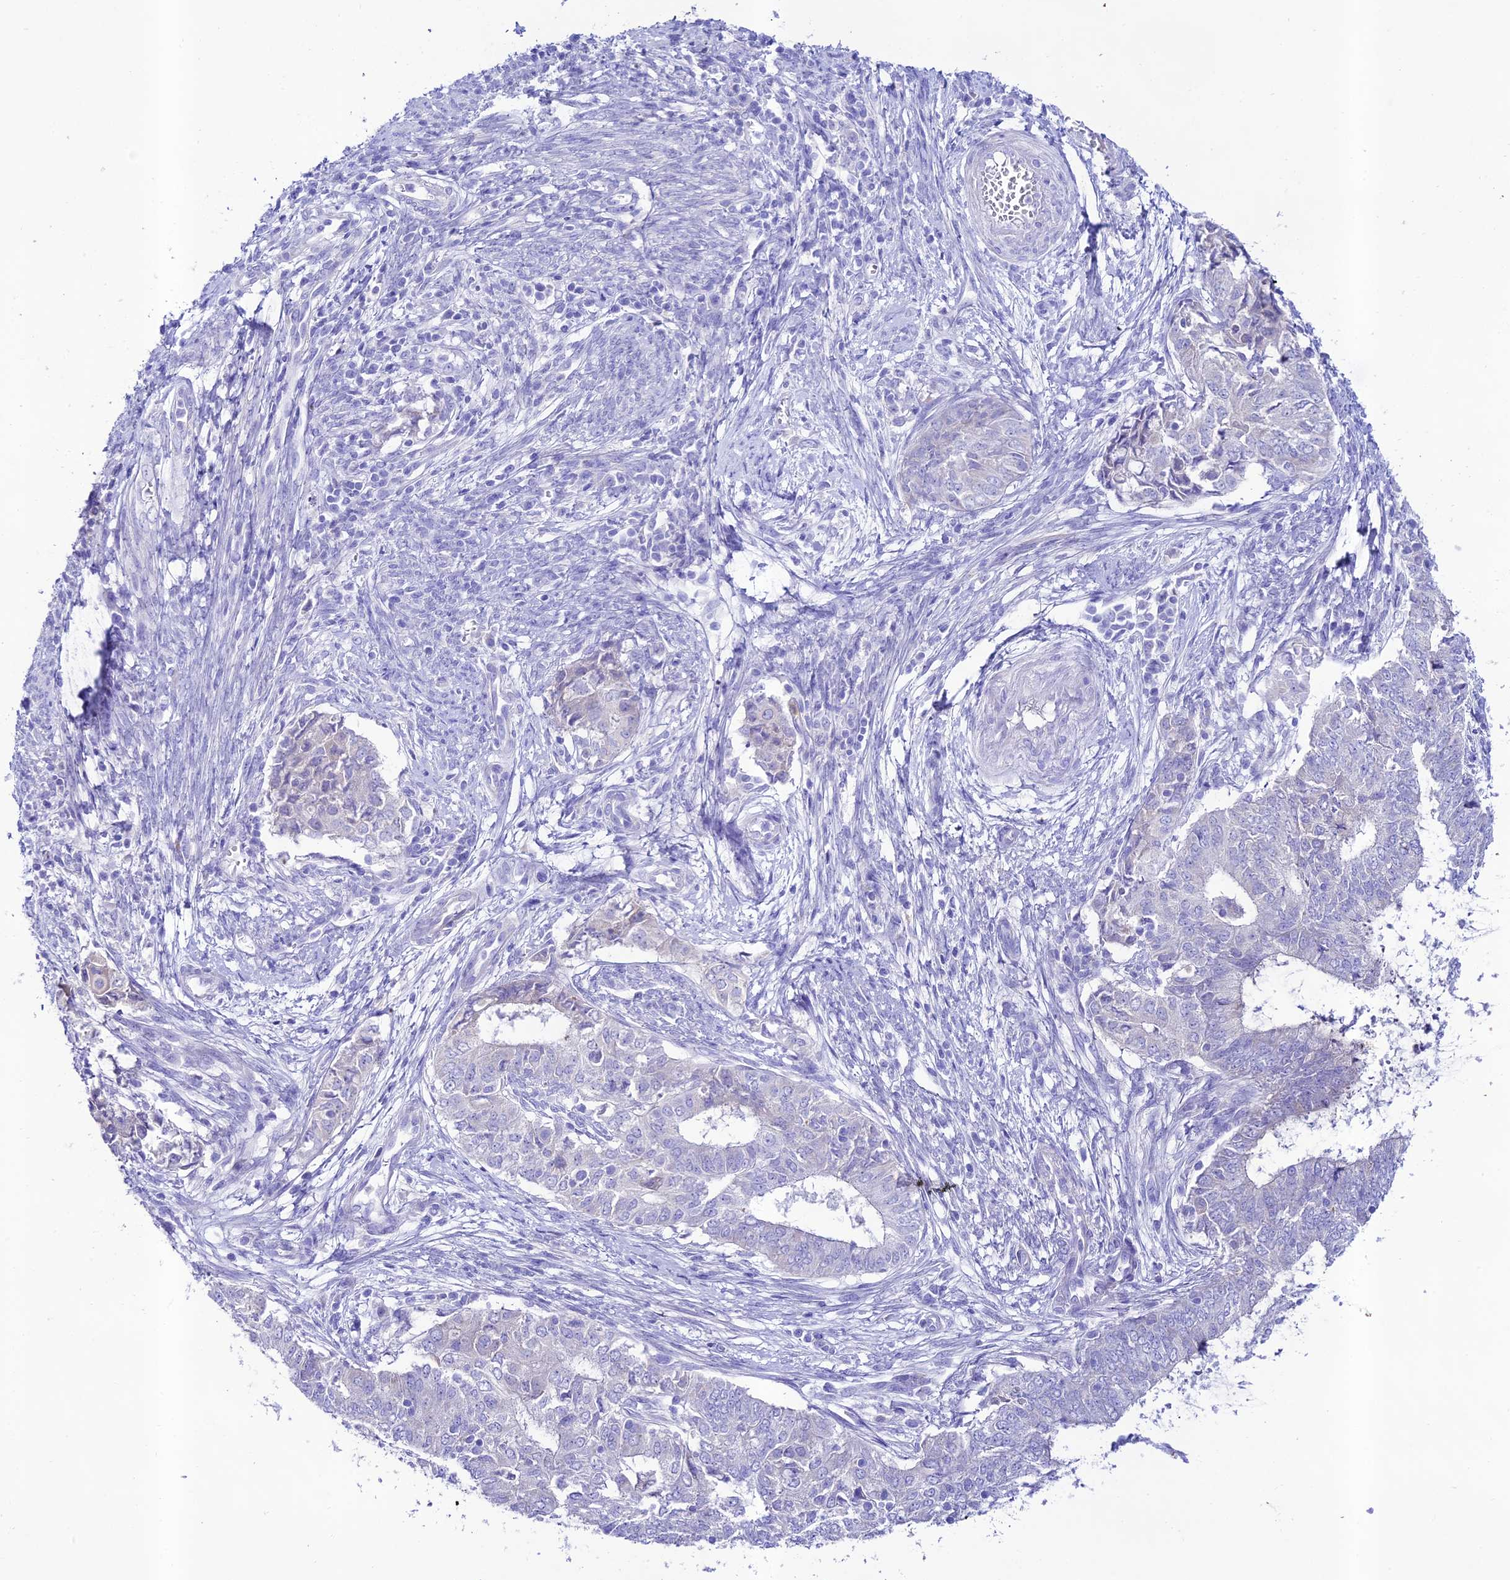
{"staining": {"intensity": "negative", "quantity": "none", "location": "none"}, "tissue": "endometrial cancer", "cell_type": "Tumor cells", "image_type": "cancer", "snomed": [{"axis": "morphology", "description": "Adenocarcinoma, NOS"}, {"axis": "topography", "description": "Endometrium"}], "caption": "High magnification brightfield microscopy of endometrial cancer (adenocarcinoma) stained with DAB (brown) and counterstained with hematoxylin (blue): tumor cells show no significant positivity.", "gene": "NLRP6", "patient": {"sex": "female", "age": 62}}